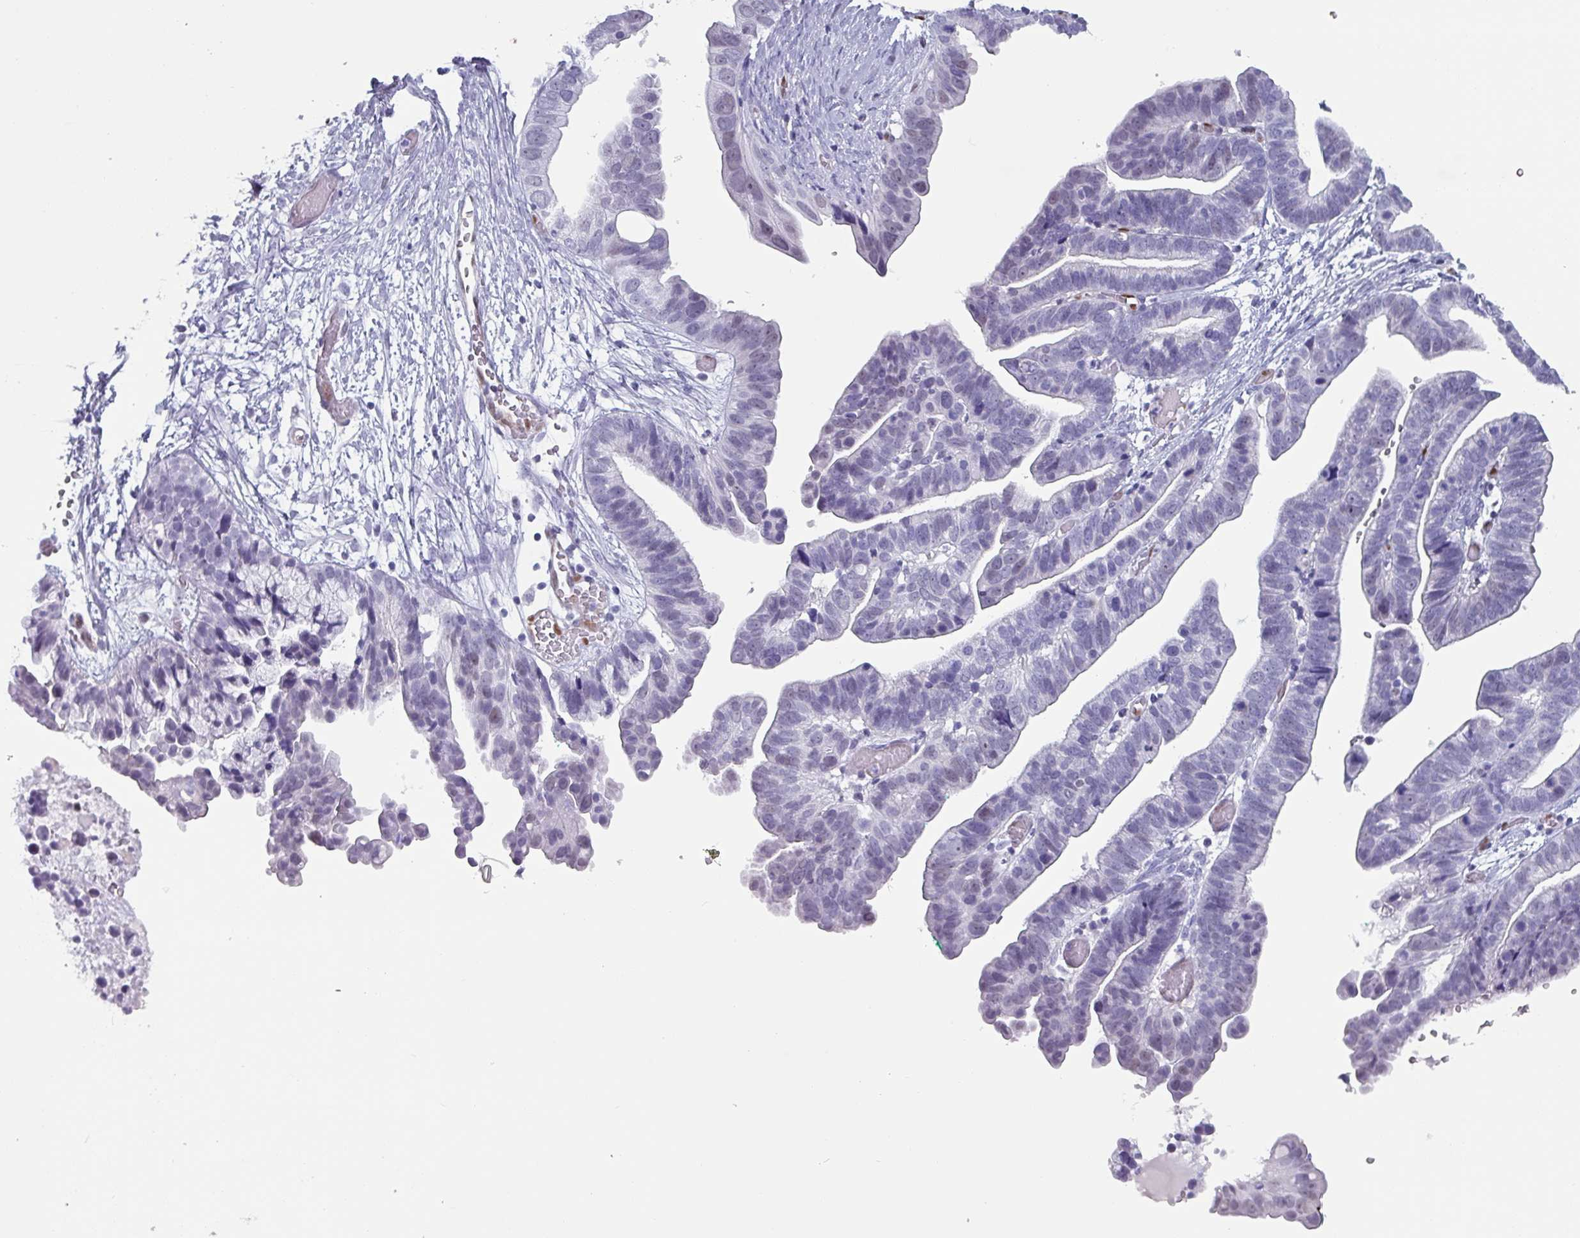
{"staining": {"intensity": "negative", "quantity": "none", "location": "none"}, "tissue": "ovarian cancer", "cell_type": "Tumor cells", "image_type": "cancer", "snomed": [{"axis": "morphology", "description": "Cystadenocarcinoma, serous, NOS"}, {"axis": "topography", "description": "Ovary"}], "caption": "Immunohistochemistry photomicrograph of ovarian cancer stained for a protein (brown), which demonstrates no expression in tumor cells.", "gene": "ZNF816-ZNF321P", "patient": {"sex": "female", "age": 56}}